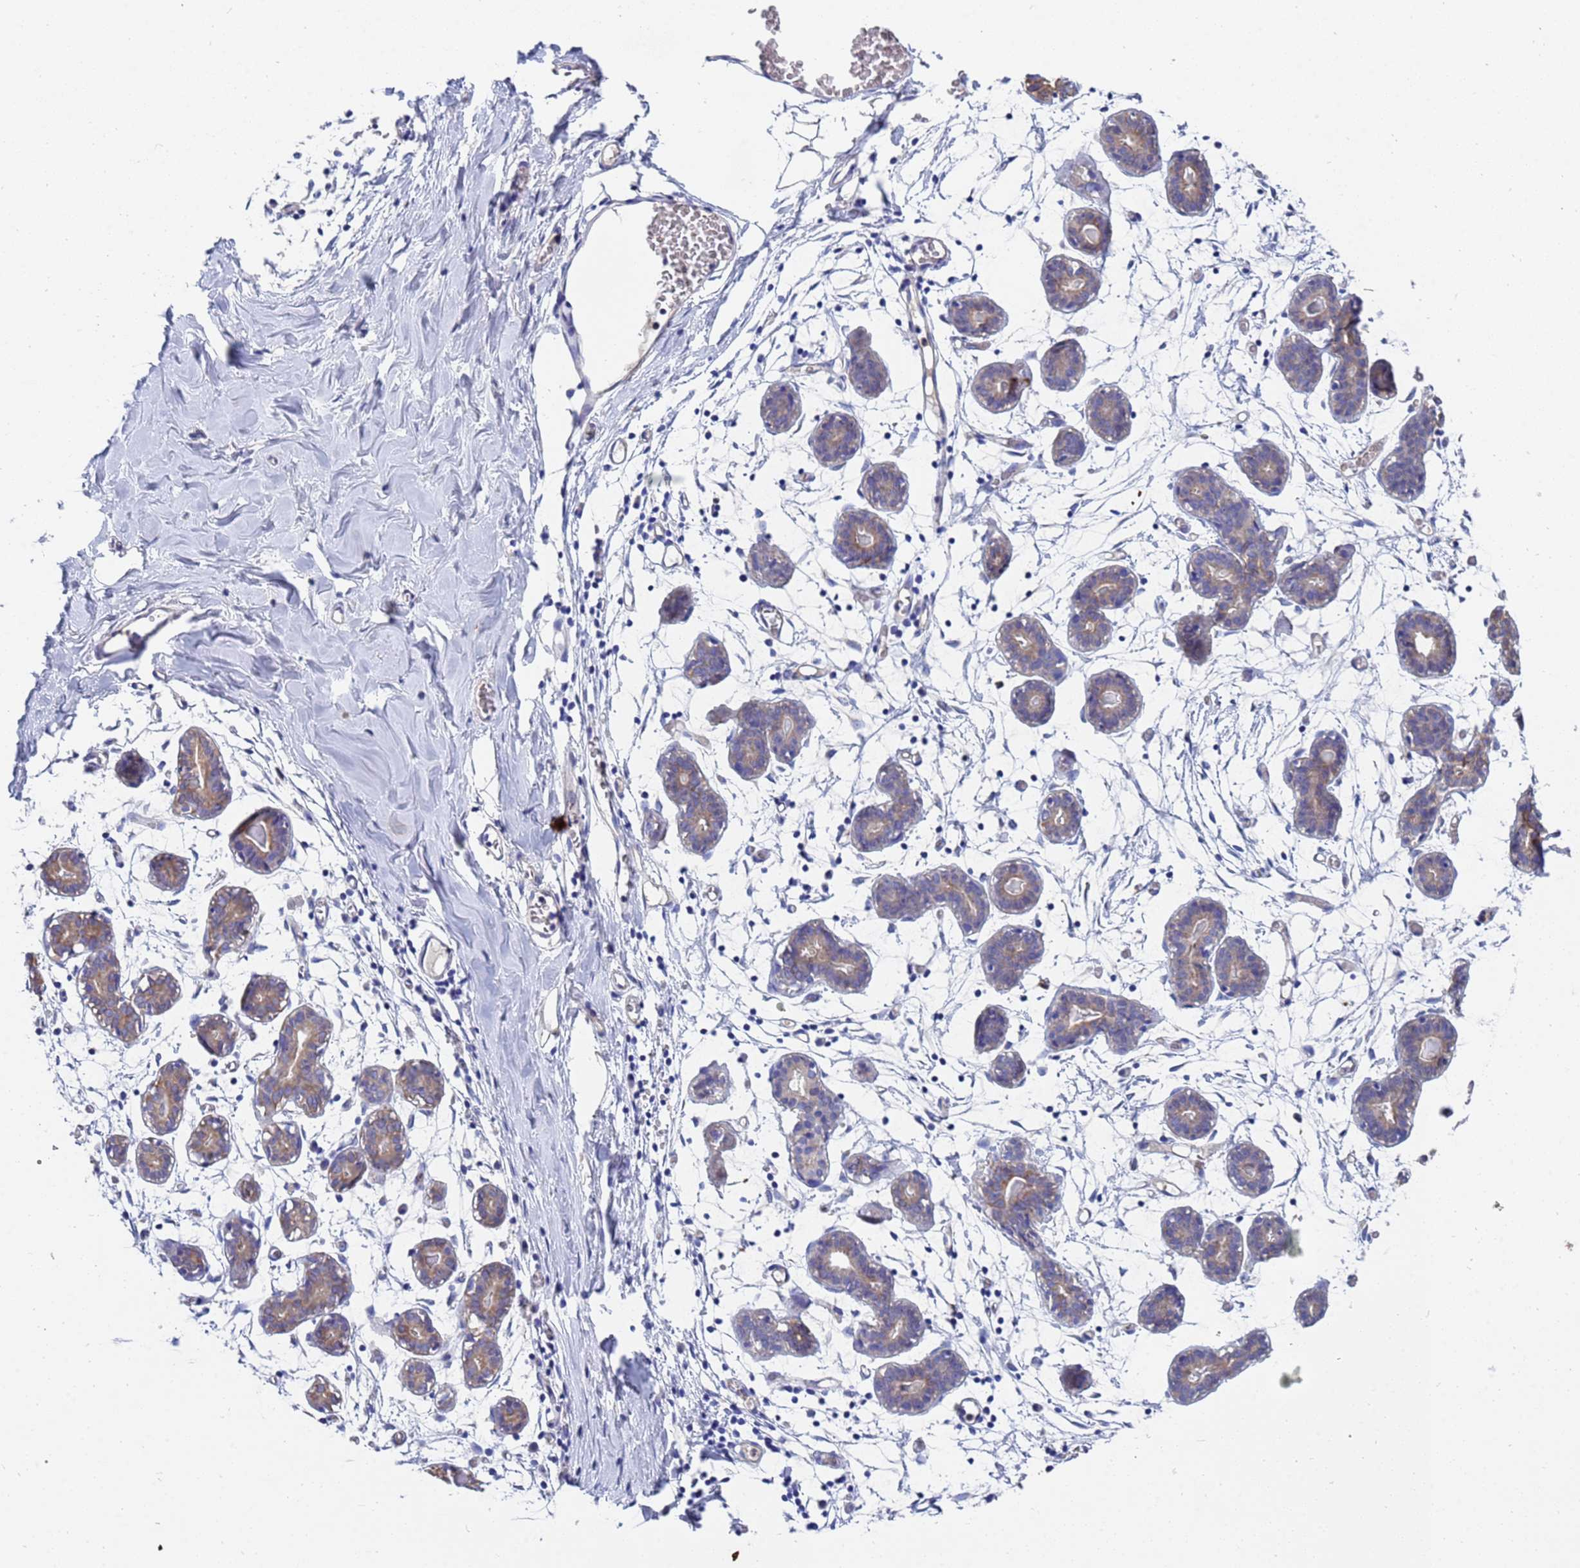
{"staining": {"intensity": "negative", "quantity": "none", "location": "none"}, "tissue": "breast", "cell_type": "Adipocytes", "image_type": "normal", "snomed": [{"axis": "morphology", "description": "Normal tissue, NOS"}, {"axis": "topography", "description": "Breast"}], "caption": "This is an IHC micrograph of normal human breast. There is no expression in adipocytes.", "gene": "TTLL11", "patient": {"sex": "female", "age": 27}}